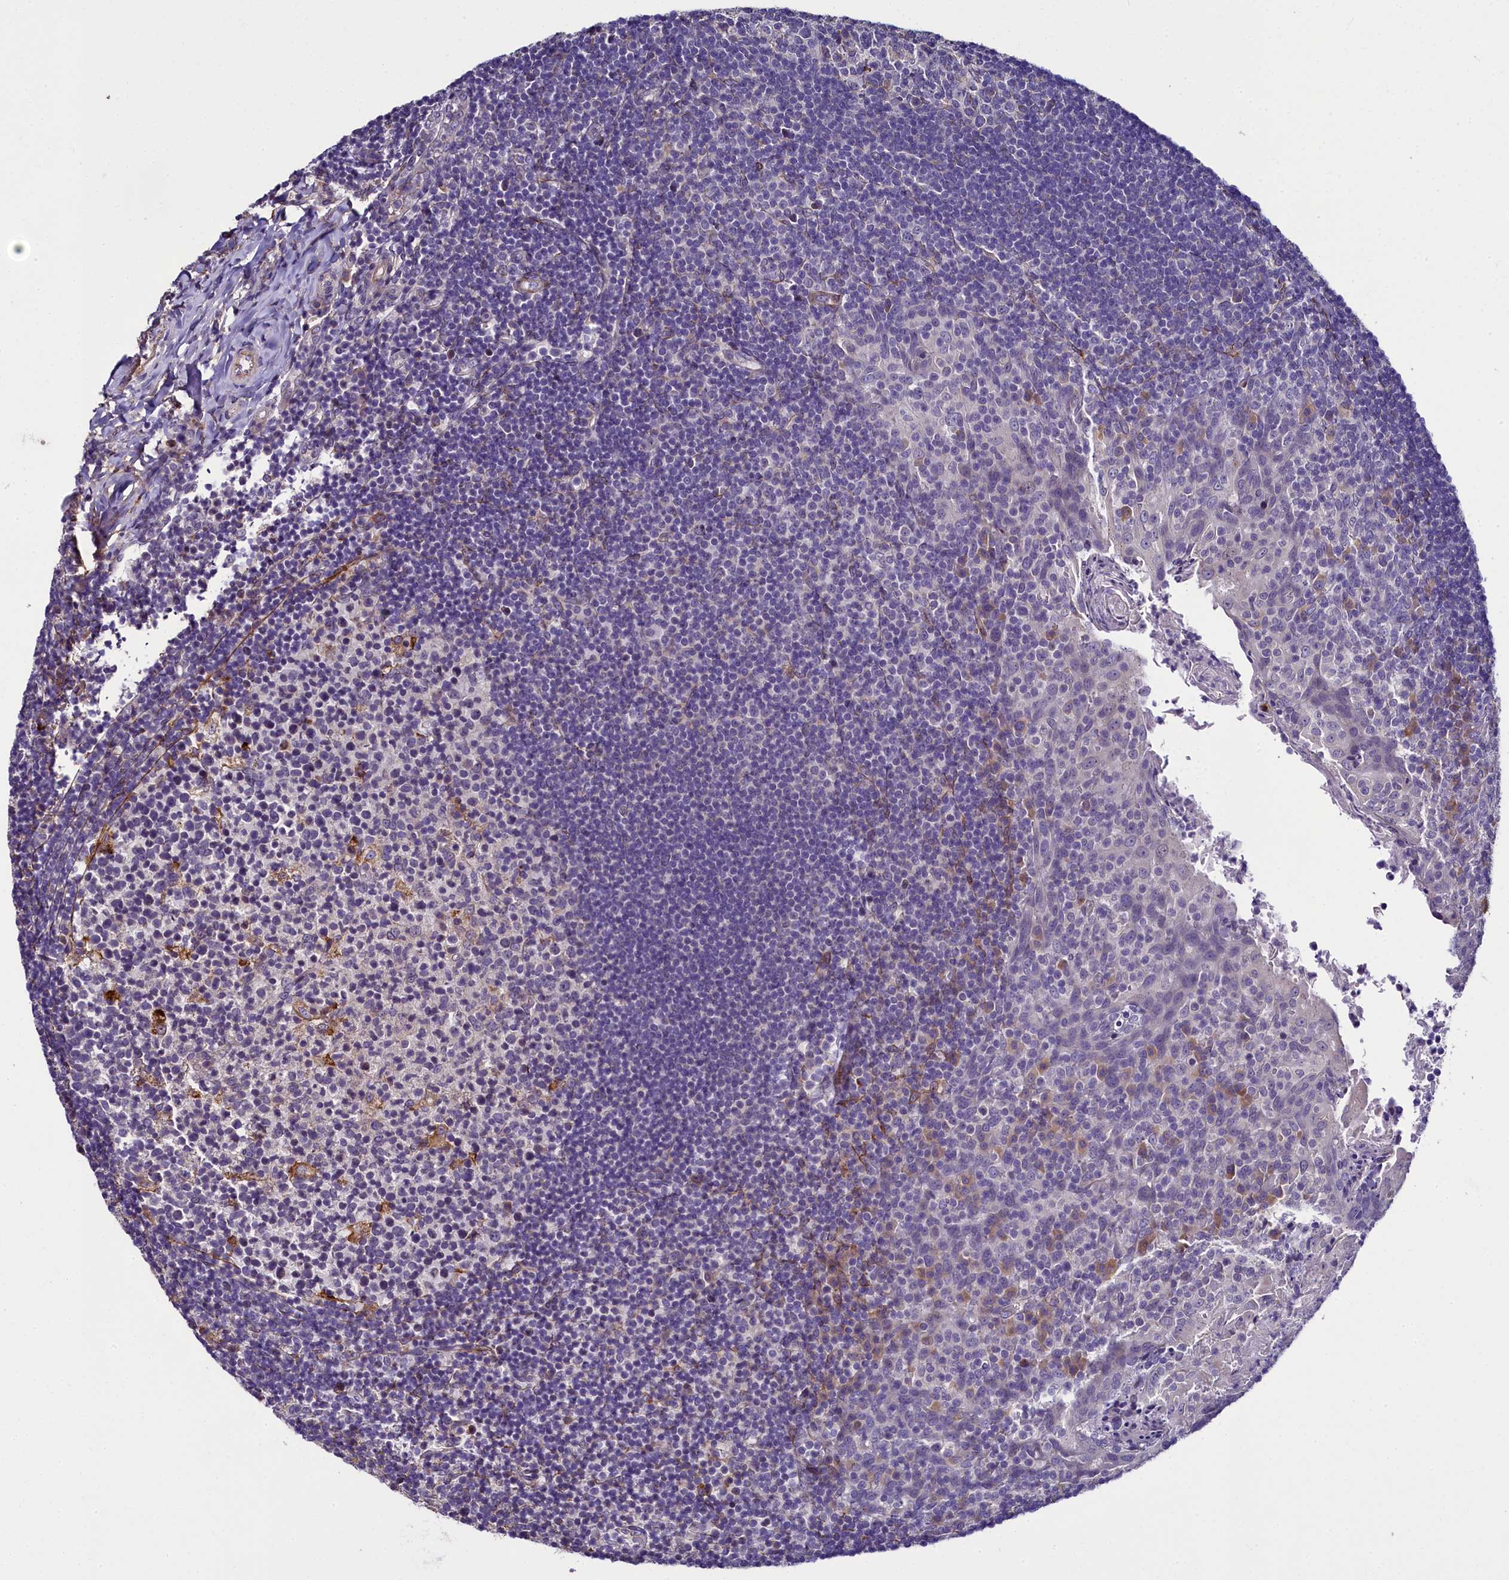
{"staining": {"intensity": "moderate", "quantity": "<25%", "location": "cytoplasmic/membranous"}, "tissue": "tonsil", "cell_type": "Germinal center cells", "image_type": "normal", "snomed": [{"axis": "morphology", "description": "Normal tissue, NOS"}, {"axis": "topography", "description": "Tonsil"}], "caption": "Immunohistochemistry (IHC) of normal tonsil shows low levels of moderate cytoplasmic/membranous staining in about <25% of germinal center cells.", "gene": "MRC2", "patient": {"sex": "female", "age": 10}}